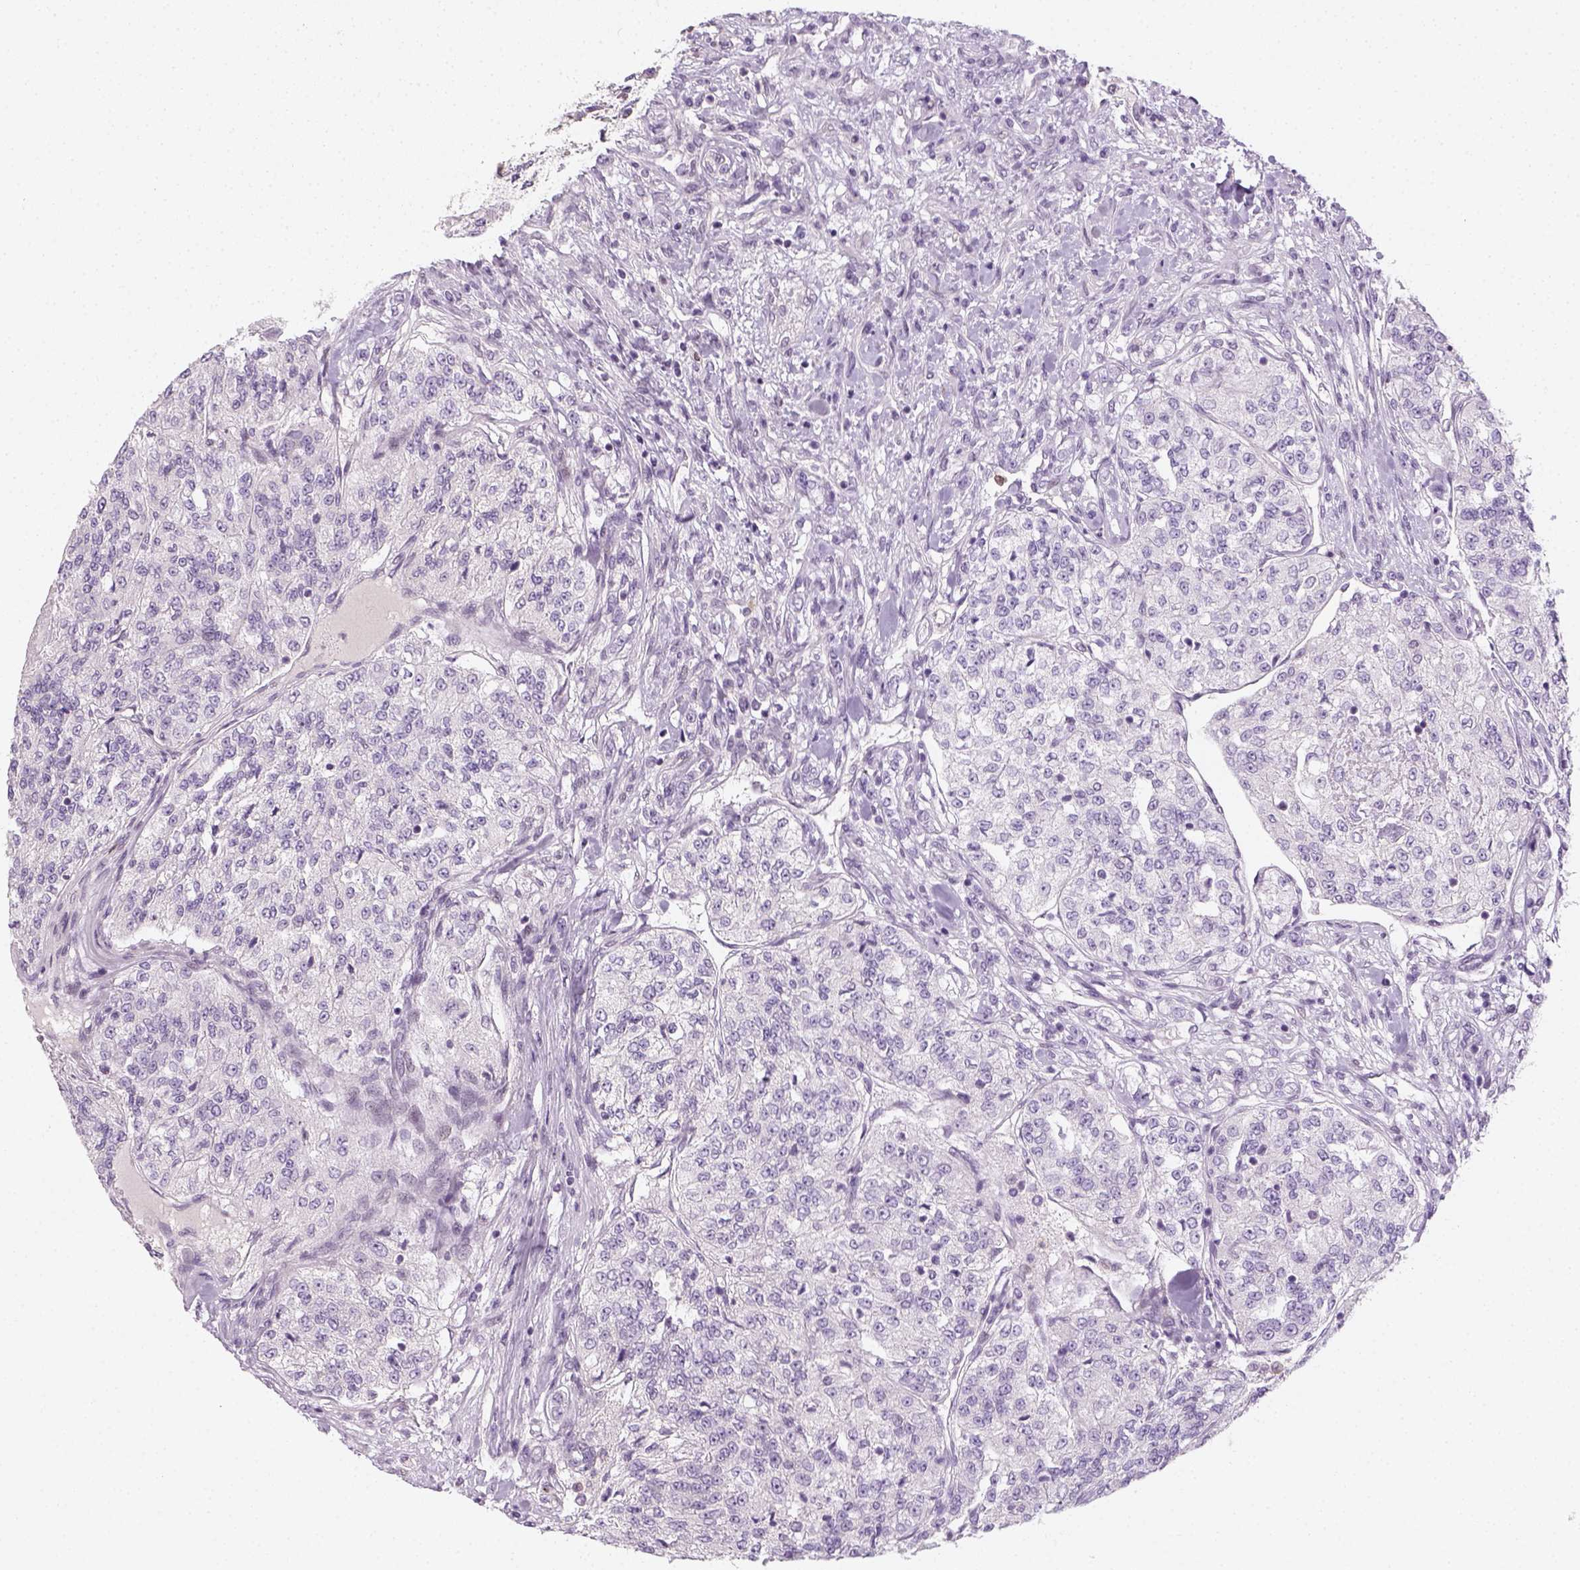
{"staining": {"intensity": "negative", "quantity": "none", "location": "none"}, "tissue": "renal cancer", "cell_type": "Tumor cells", "image_type": "cancer", "snomed": [{"axis": "morphology", "description": "Adenocarcinoma, NOS"}, {"axis": "topography", "description": "Kidney"}], "caption": "Tumor cells are negative for brown protein staining in renal adenocarcinoma. (Brightfield microscopy of DAB immunohistochemistry at high magnification).", "gene": "MAGEB3", "patient": {"sex": "female", "age": 63}}